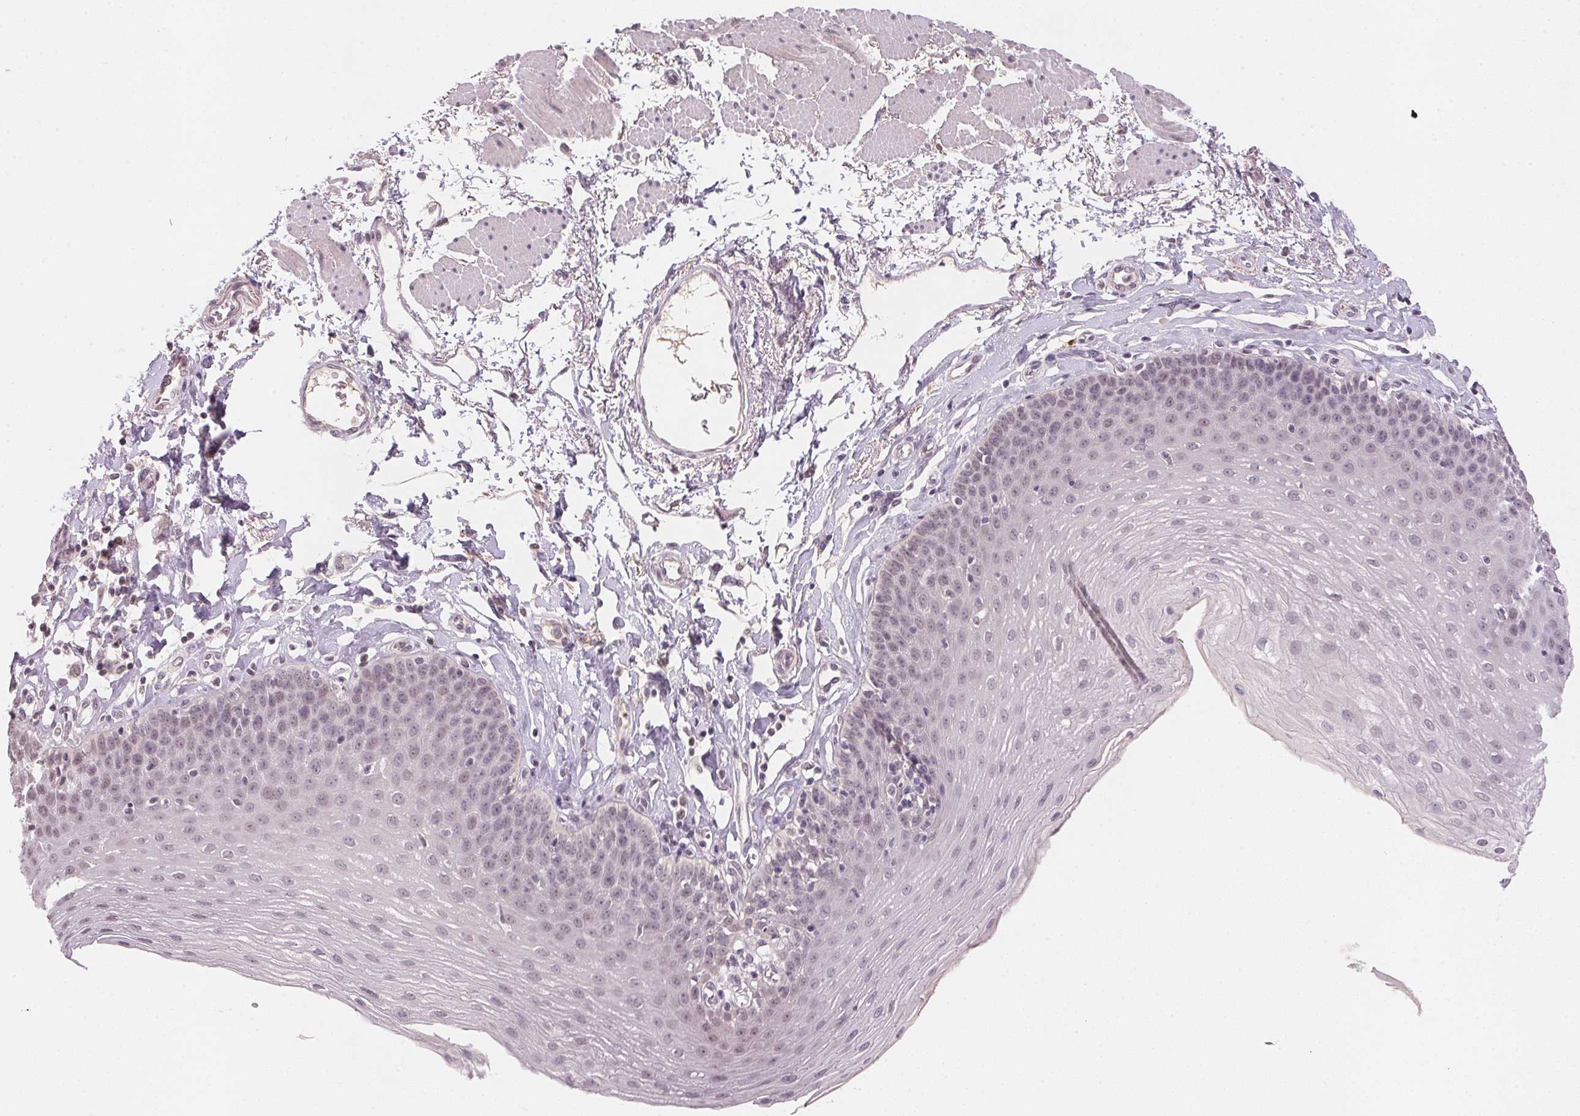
{"staining": {"intensity": "negative", "quantity": "none", "location": "none"}, "tissue": "esophagus", "cell_type": "Squamous epithelial cells", "image_type": "normal", "snomed": [{"axis": "morphology", "description": "Normal tissue, NOS"}, {"axis": "topography", "description": "Esophagus"}], "caption": "DAB (3,3'-diaminobenzidine) immunohistochemical staining of benign esophagus reveals no significant positivity in squamous epithelial cells. Nuclei are stained in blue.", "gene": "FNDC4", "patient": {"sex": "female", "age": 81}}